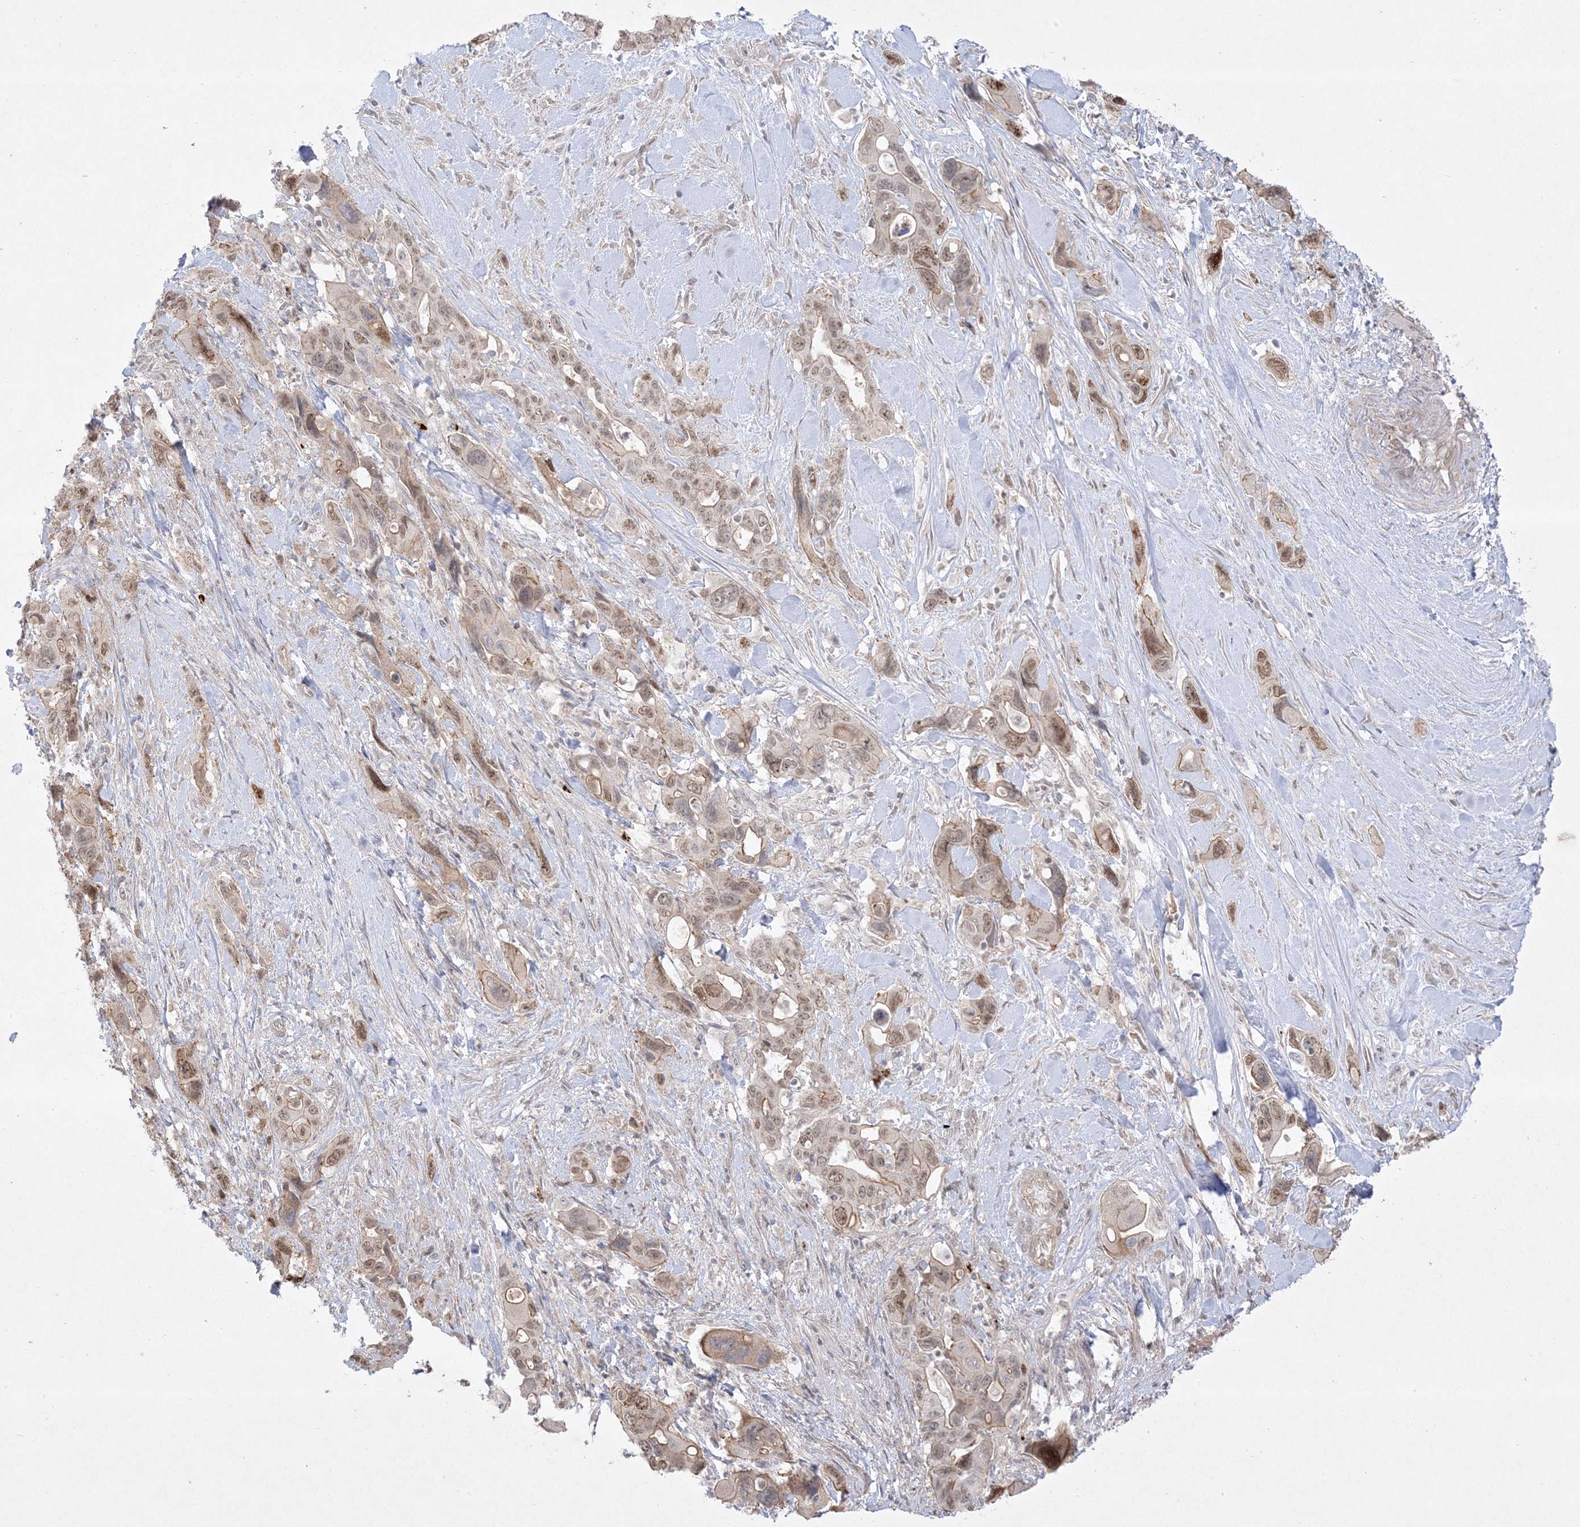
{"staining": {"intensity": "moderate", "quantity": ">75%", "location": "cytoplasmic/membranous,nuclear"}, "tissue": "pancreatic cancer", "cell_type": "Tumor cells", "image_type": "cancer", "snomed": [{"axis": "morphology", "description": "Adenocarcinoma, NOS"}, {"axis": "topography", "description": "Pancreas"}], "caption": "IHC histopathology image of pancreatic adenocarcinoma stained for a protein (brown), which reveals medium levels of moderate cytoplasmic/membranous and nuclear staining in approximately >75% of tumor cells.", "gene": "PTK6", "patient": {"sex": "male", "age": 46}}